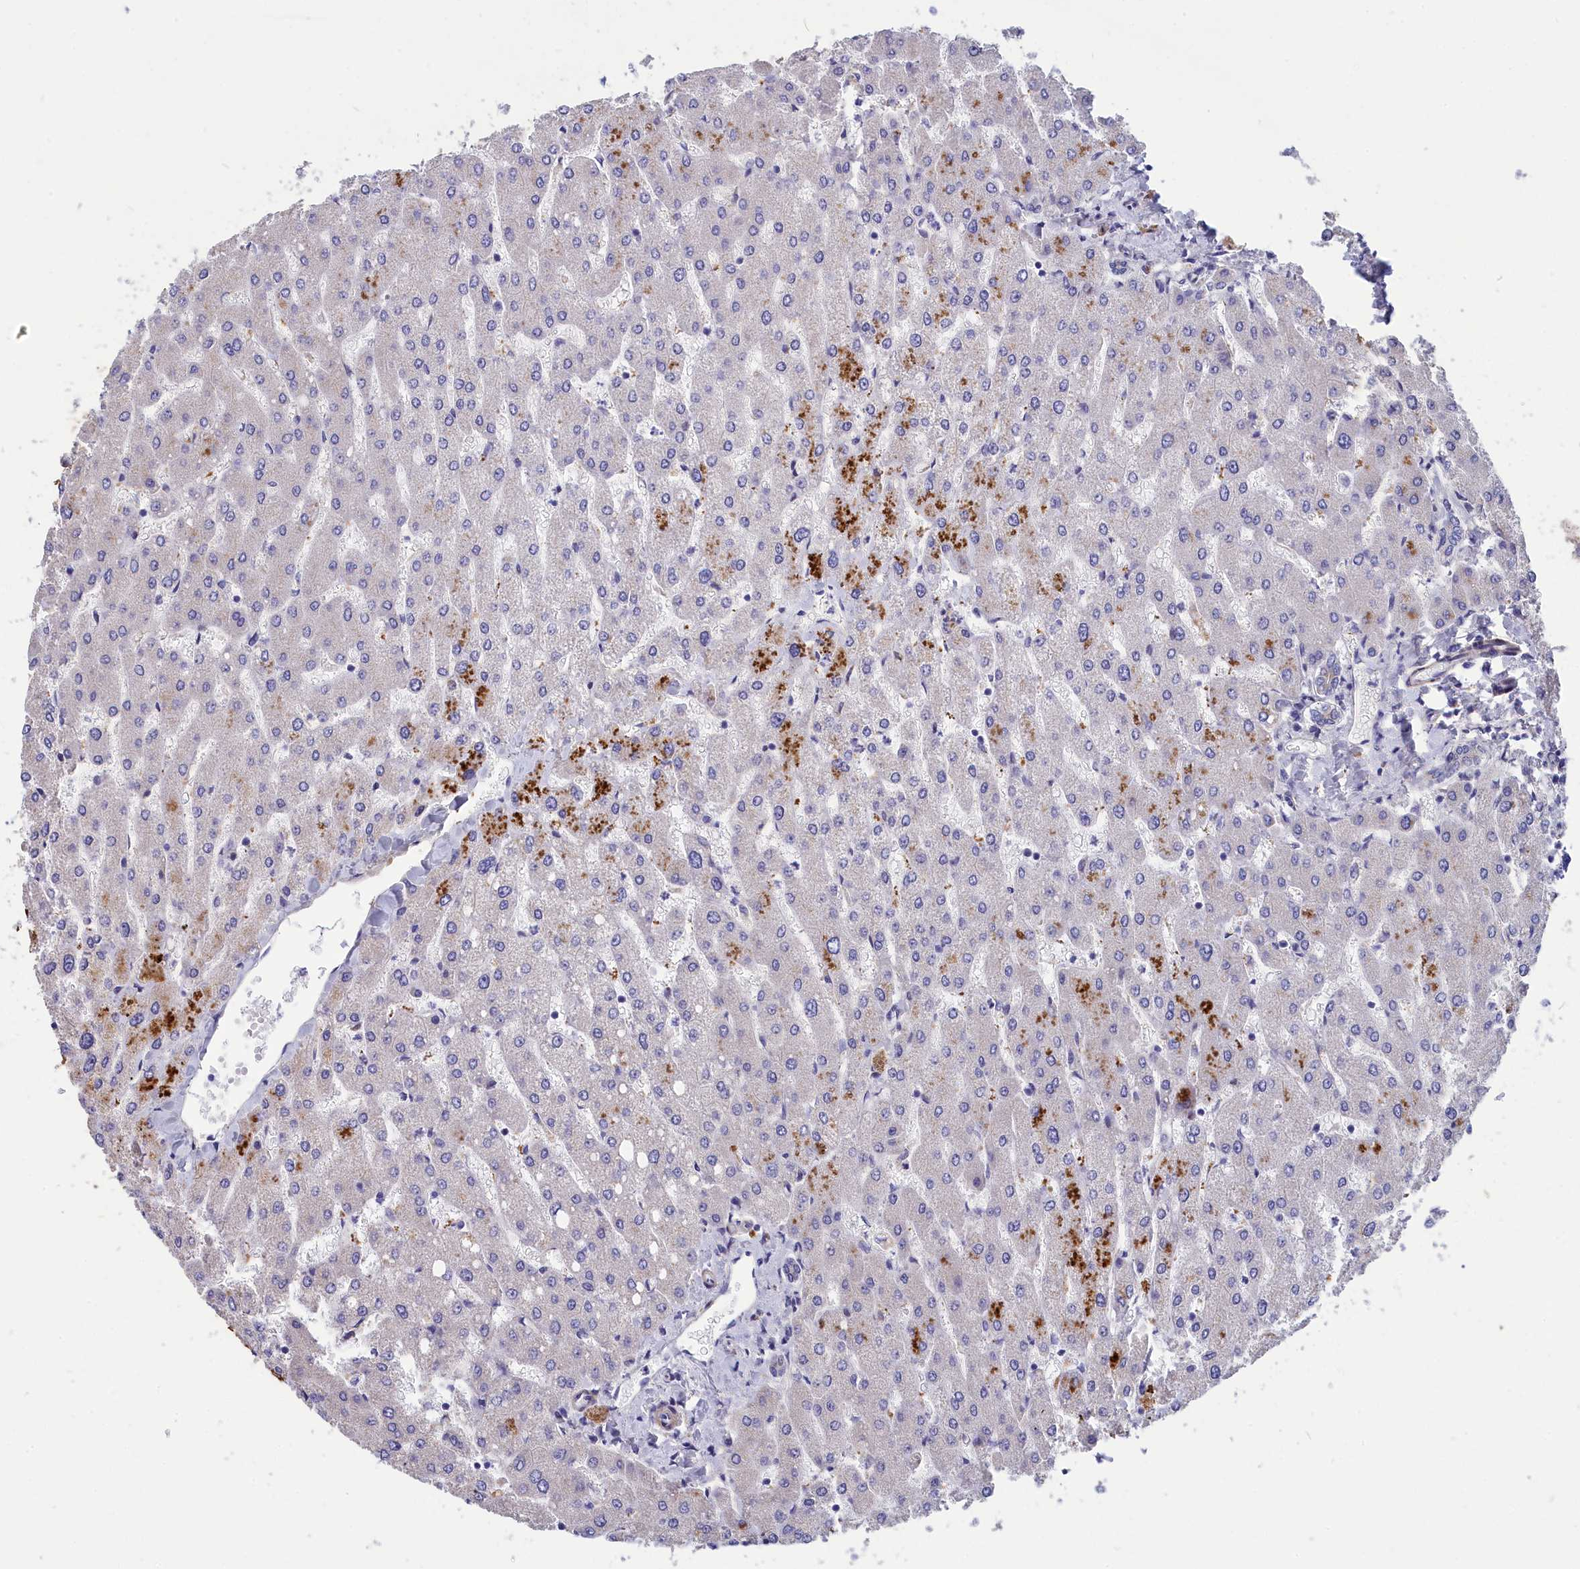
{"staining": {"intensity": "negative", "quantity": "none", "location": "none"}, "tissue": "liver", "cell_type": "Cholangiocytes", "image_type": "normal", "snomed": [{"axis": "morphology", "description": "Normal tissue, NOS"}, {"axis": "topography", "description": "Liver"}], "caption": "DAB immunohistochemical staining of unremarkable human liver displays no significant expression in cholangiocytes.", "gene": "TUBGCP4", "patient": {"sex": "male", "age": 55}}